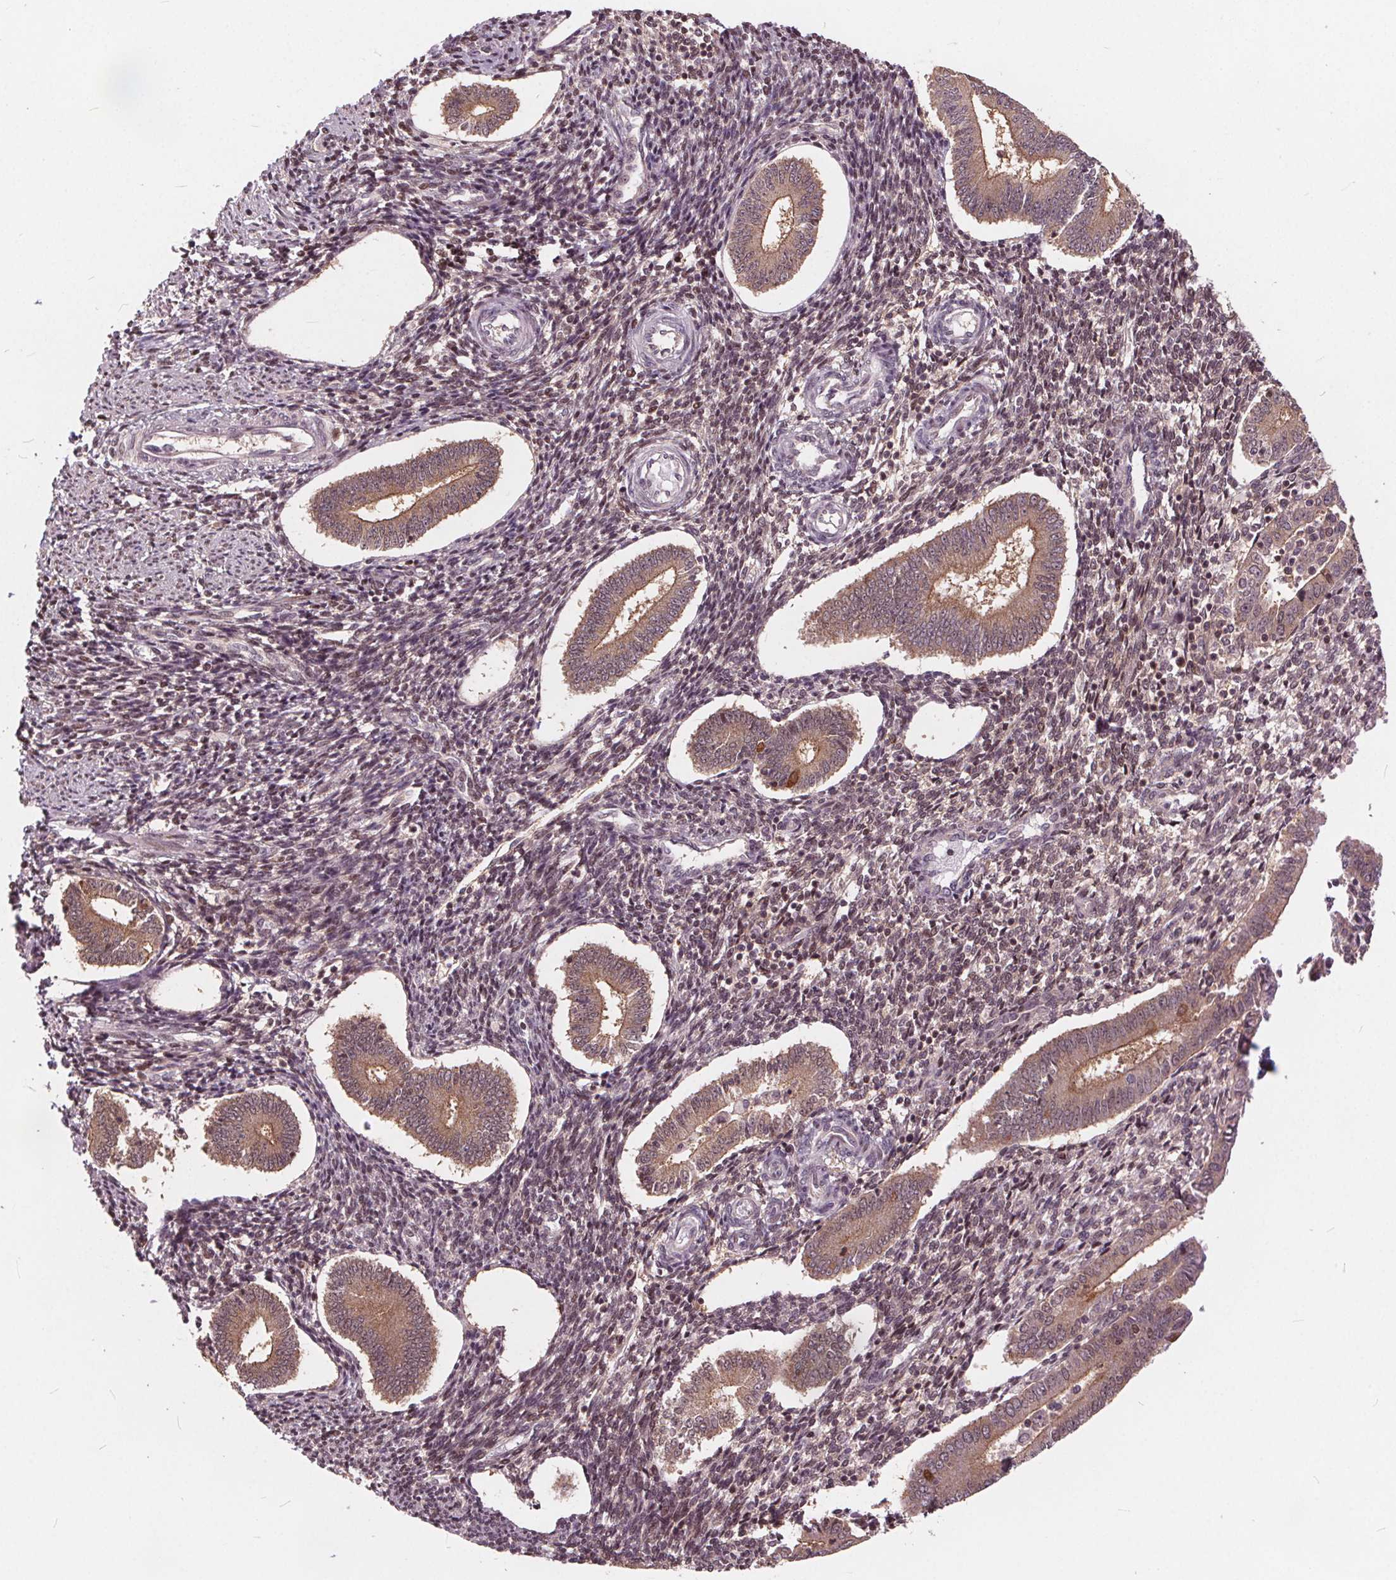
{"staining": {"intensity": "moderate", "quantity": "<25%", "location": "nuclear"}, "tissue": "endometrium", "cell_type": "Cells in endometrial stroma", "image_type": "normal", "snomed": [{"axis": "morphology", "description": "Normal tissue, NOS"}, {"axis": "topography", "description": "Endometrium"}], "caption": "Protein staining shows moderate nuclear staining in about <25% of cells in endometrial stroma in benign endometrium.", "gene": "HIF1AN", "patient": {"sex": "female", "age": 40}}